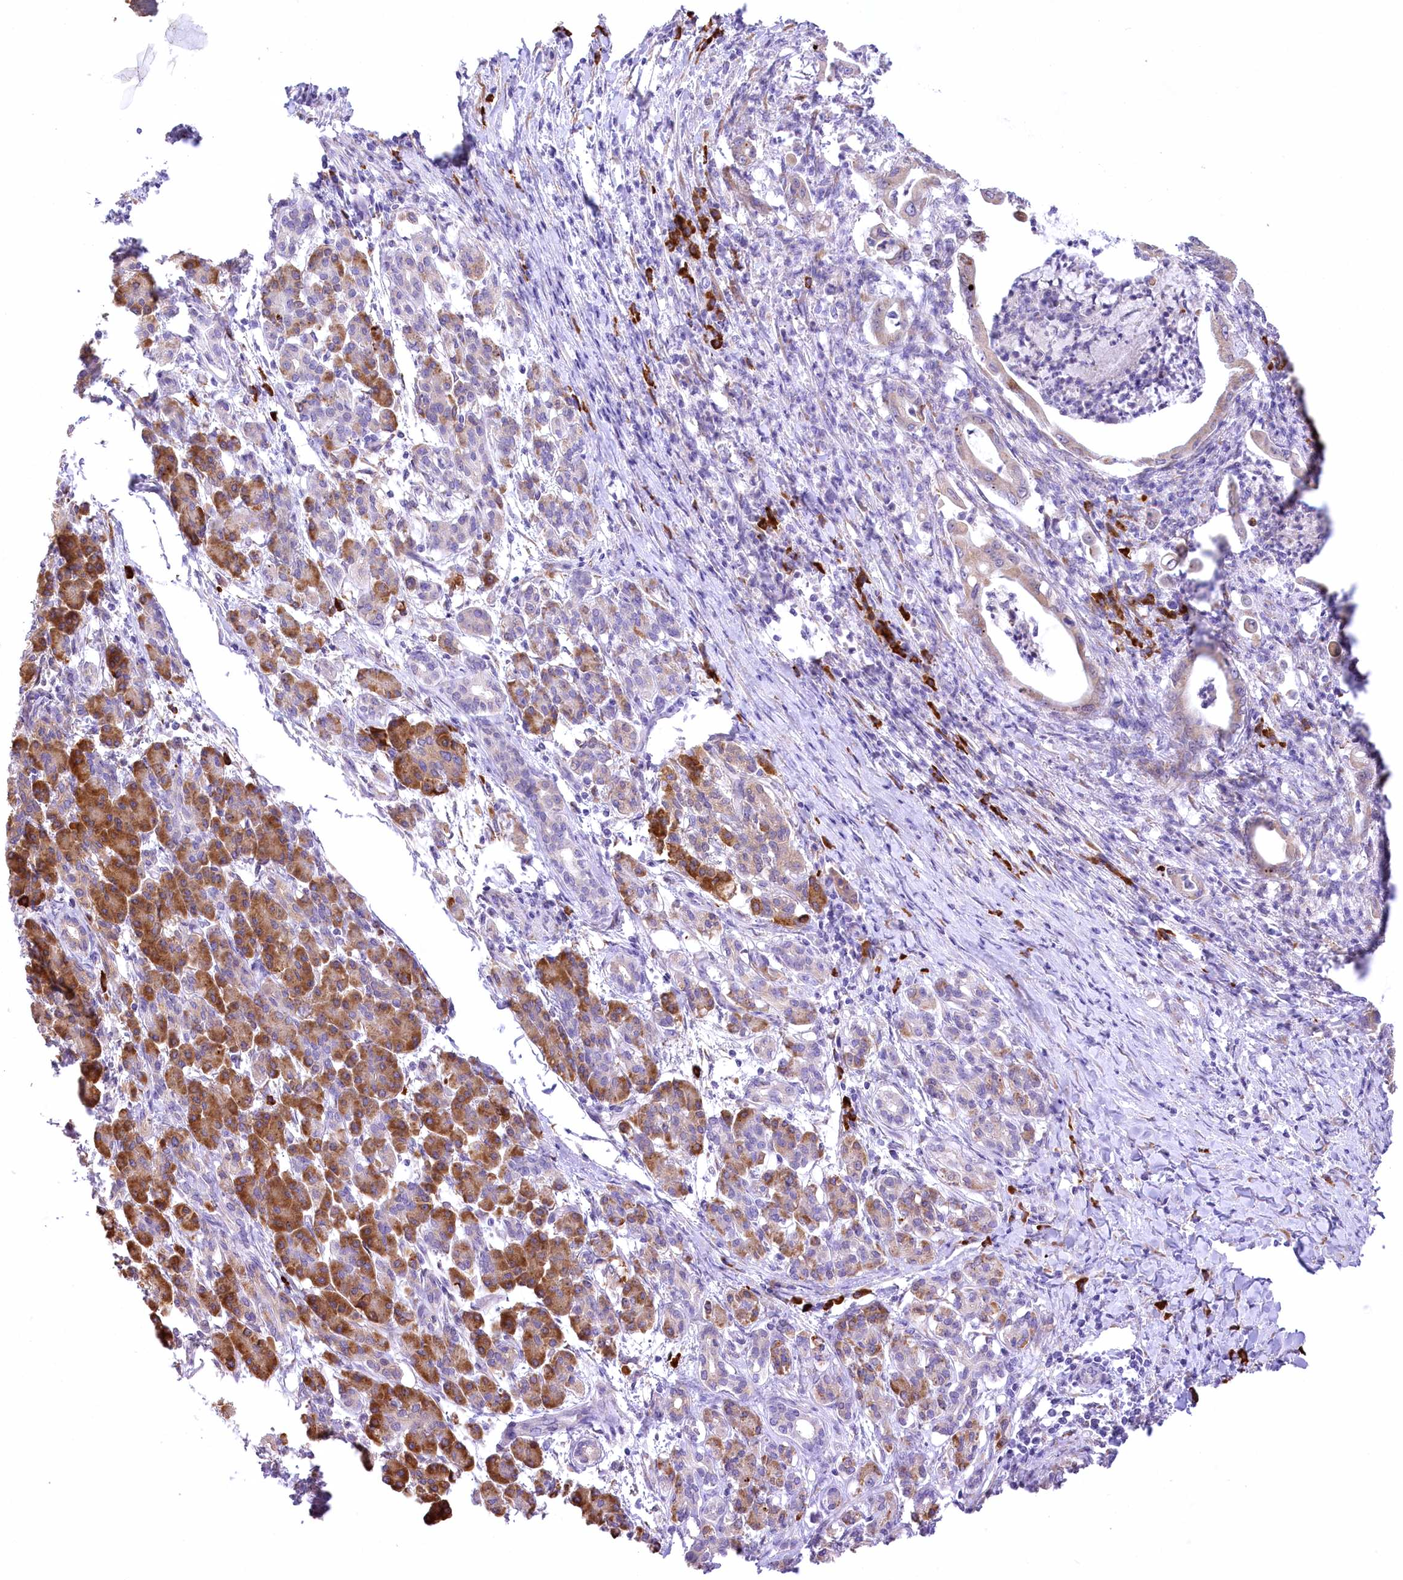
{"staining": {"intensity": "moderate", "quantity": "<25%", "location": "cytoplasmic/membranous"}, "tissue": "pancreatic cancer", "cell_type": "Tumor cells", "image_type": "cancer", "snomed": [{"axis": "morphology", "description": "Adenocarcinoma, NOS"}, {"axis": "topography", "description": "Pancreas"}], "caption": "Pancreatic cancer (adenocarcinoma) was stained to show a protein in brown. There is low levels of moderate cytoplasmic/membranous expression in approximately <25% of tumor cells. (DAB IHC with brightfield microscopy, high magnification).", "gene": "NCKAP5", "patient": {"sex": "female", "age": 55}}